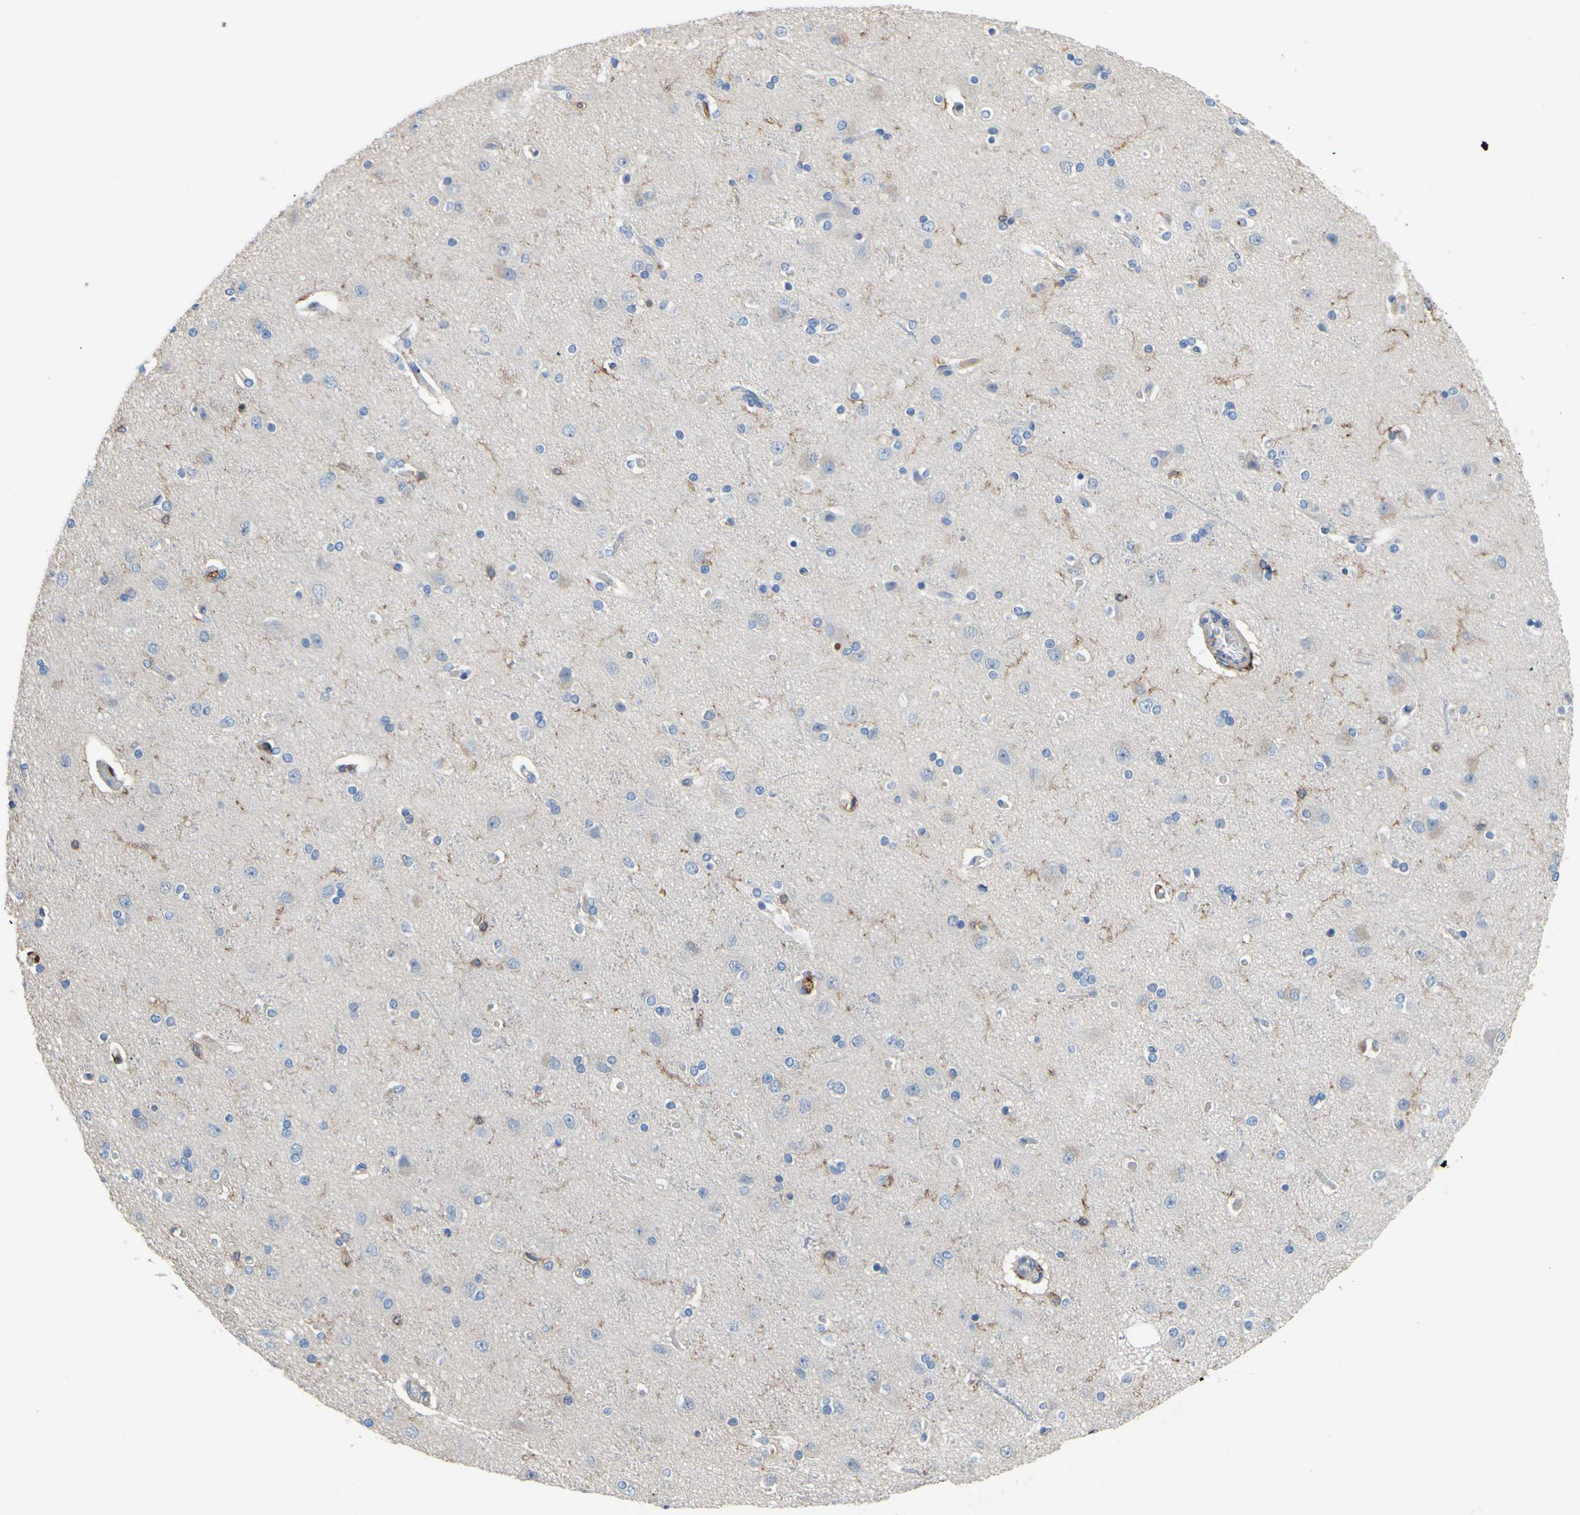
{"staining": {"intensity": "negative", "quantity": "none", "location": "none"}, "tissue": "cerebral cortex", "cell_type": "Endothelial cells", "image_type": "normal", "snomed": [{"axis": "morphology", "description": "Normal tissue, NOS"}, {"axis": "topography", "description": "Cerebral cortex"}], "caption": "Photomicrograph shows no protein expression in endothelial cells of benign cerebral cortex.", "gene": "FCGR2A", "patient": {"sex": "female", "age": 54}}